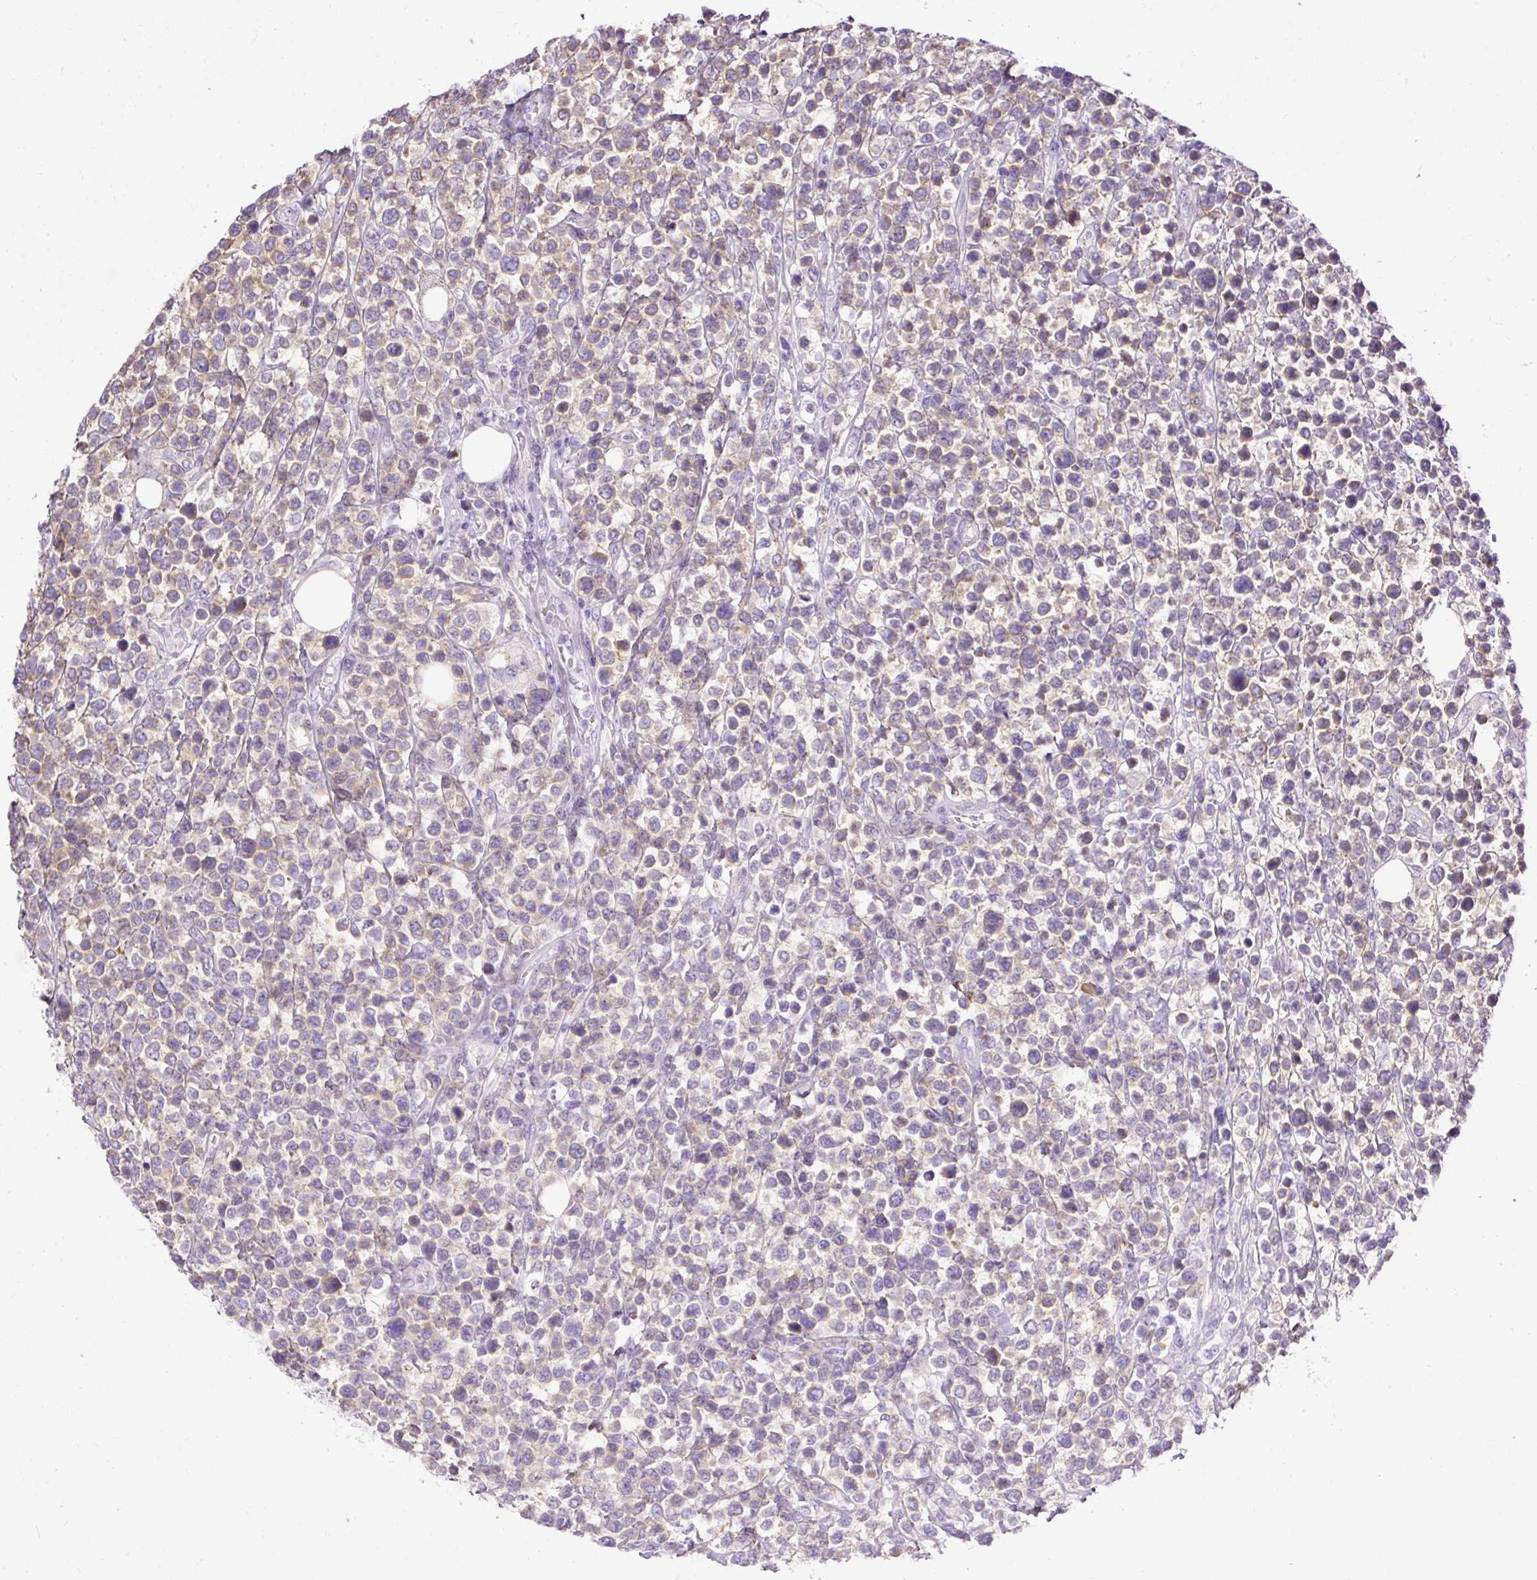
{"staining": {"intensity": "weak", "quantity": "<25%", "location": "cytoplasmic/membranous"}, "tissue": "lymphoma", "cell_type": "Tumor cells", "image_type": "cancer", "snomed": [{"axis": "morphology", "description": "Malignant lymphoma, non-Hodgkin's type, Low grade"}, {"axis": "topography", "description": "Lymph node"}], "caption": "An image of lymphoma stained for a protein exhibits no brown staining in tumor cells. (Stains: DAB (3,3'-diaminobenzidine) IHC with hematoxylin counter stain, Microscopy: brightfield microscopy at high magnification).", "gene": "CFAP47", "patient": {"sex": "male", "age": 60}}